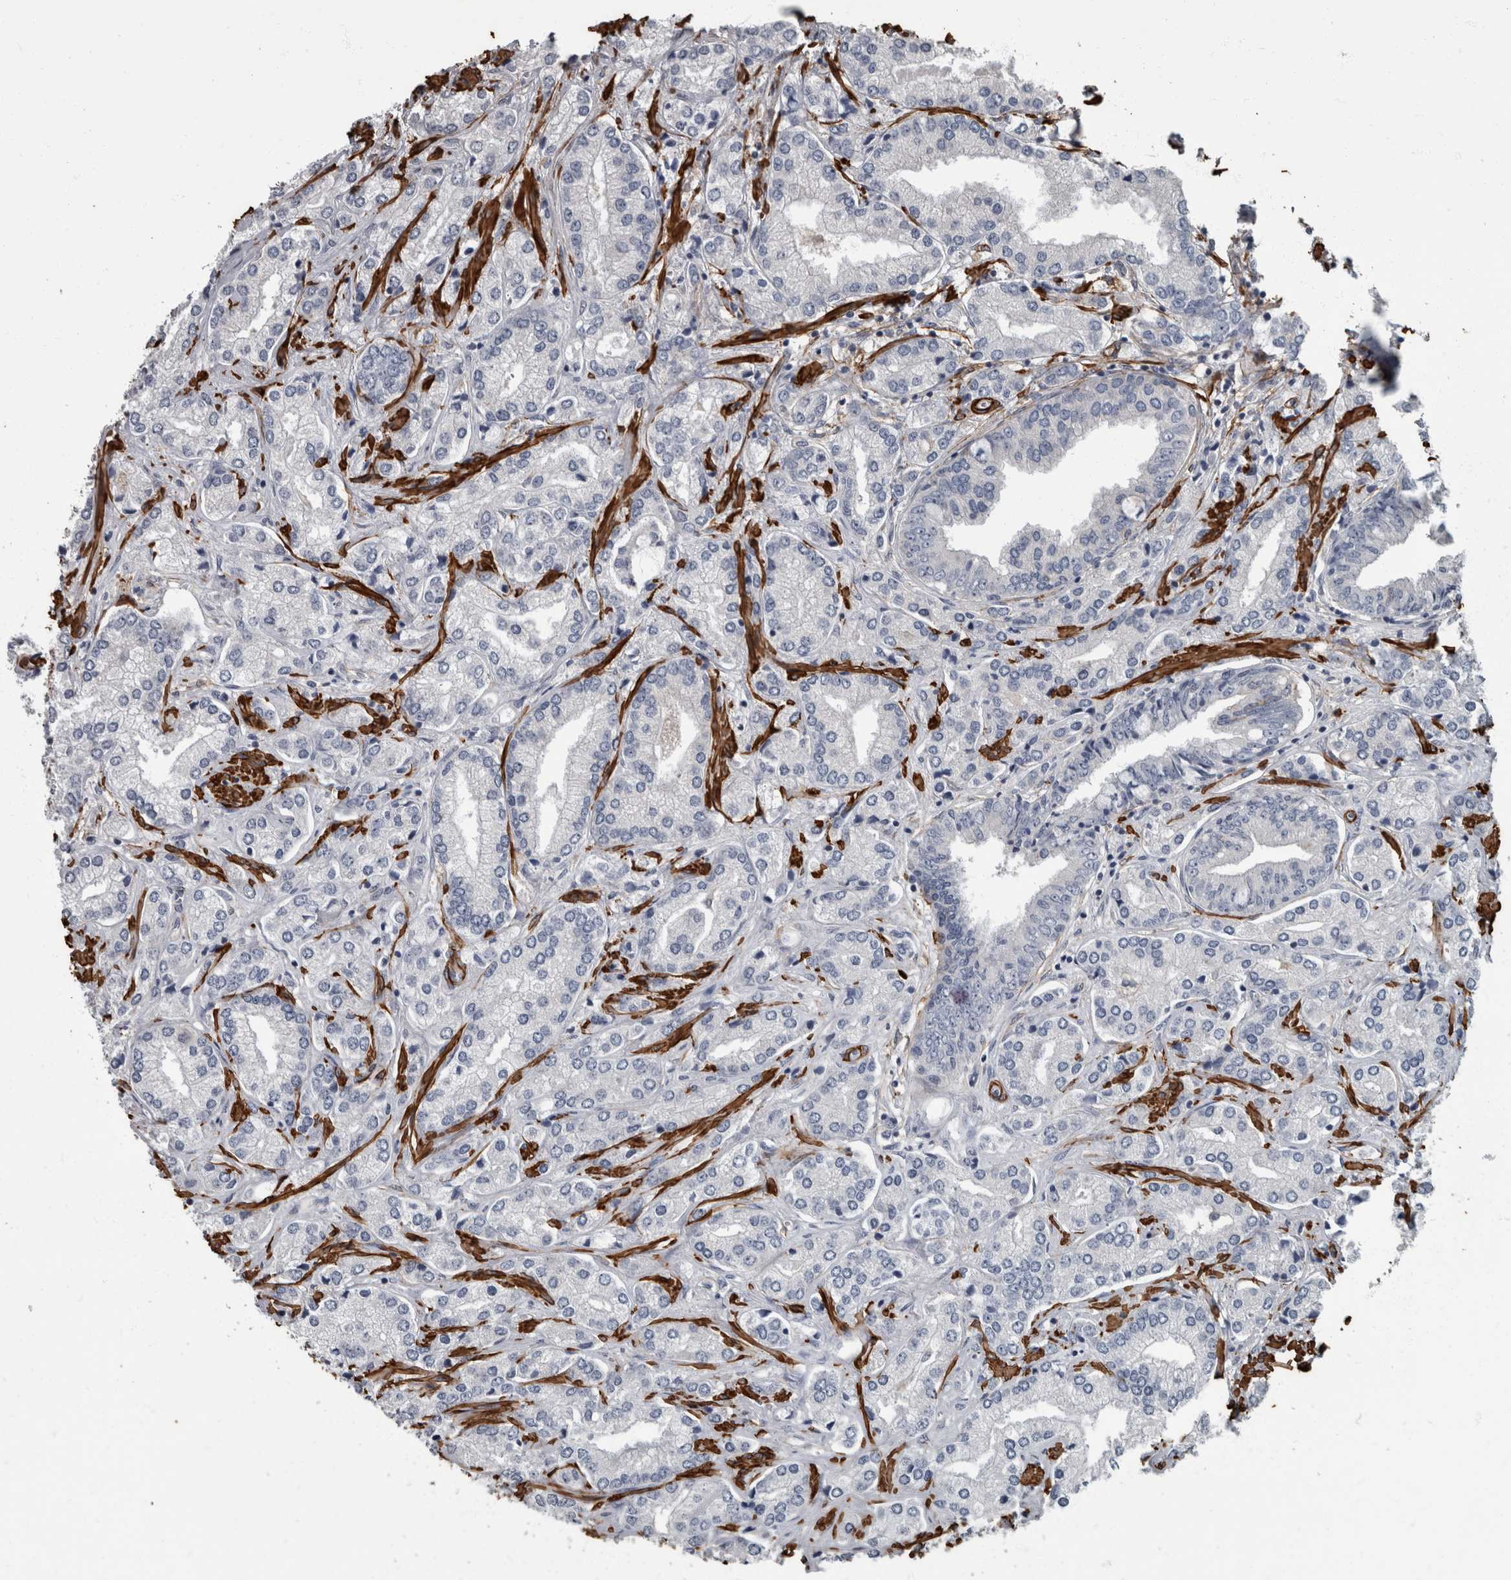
{"staining": {"intensity": "negative", "quantity": "none", "location": "none"}, "tissue": "prostate cancer", "cell_type": "Tumor cells", "image_type": "cancer", "snomed": [{"axis": "morphology", "description": "Adenocarcinoma, High grade"}, {"axis": "topography", "description": "Prostate"}], "caption": "High power microscopy histopathology image of an immunohistochemistry photomicrograph of adenocarcinoma (high-grade) (prostate), revealing no significant positivity in tumor cells.", "gene": "MASTL", "patient": {"sex": "male", "age": 66}}